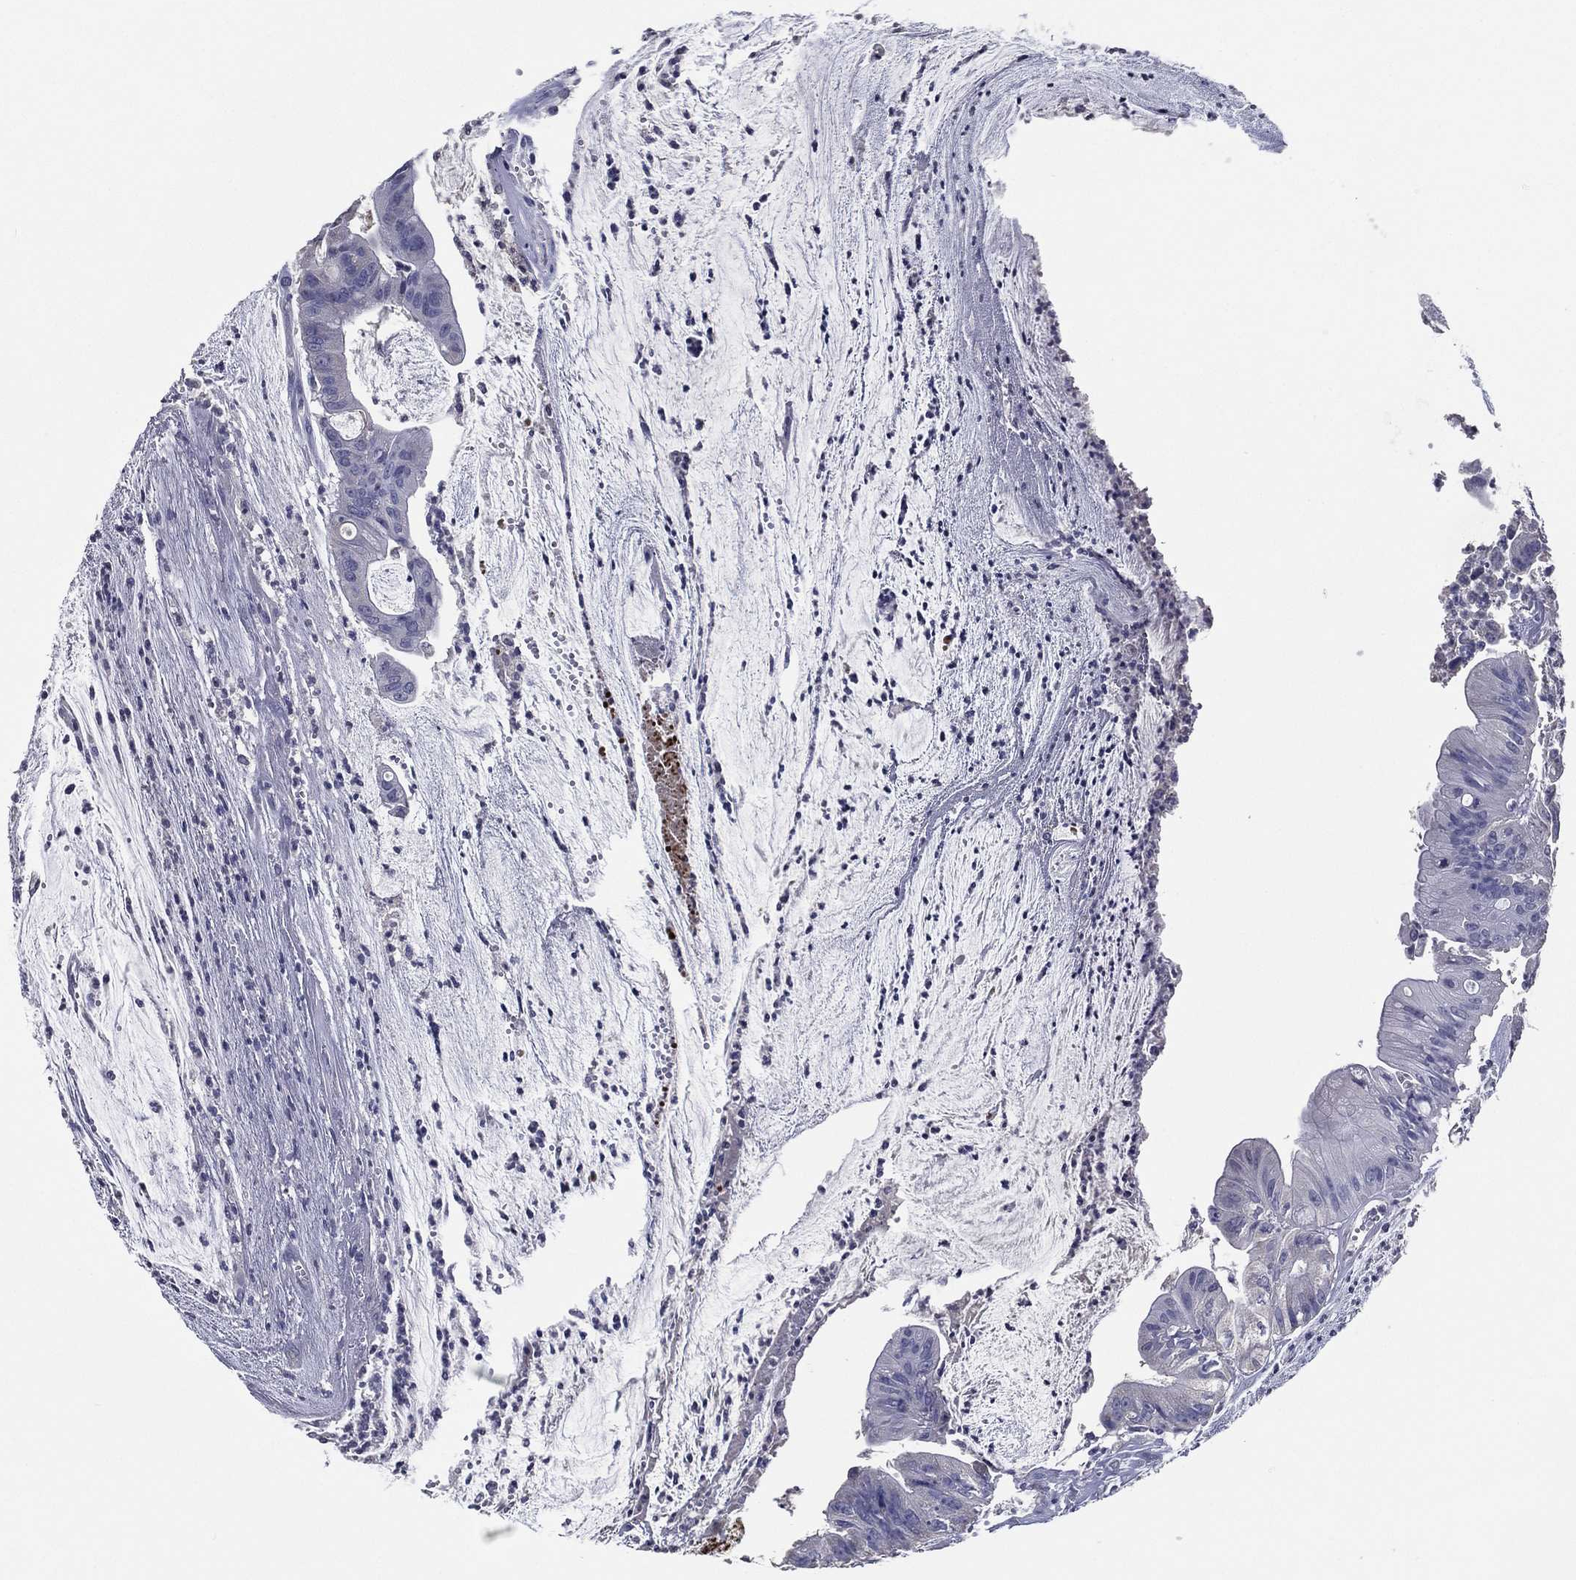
{"staining": {"intensity": "negative", "quantity": "none", "location": "none"}, "tissue": "colorectal cancer", "cell_type": "Tumor cells", "image_type": "cancer", "snomed": [{"axis": "morphology", "description": "Adenocarcinoma, NOS"}, {"axis": "topography", "description": "Colon"}], "caption": "This is an IHC histopathology image of human colorectal adenocarcinoma. There is no expression in tumor cells.", "gene": "TFAP2A", "patient": {"sex": "female", "age": 69}}